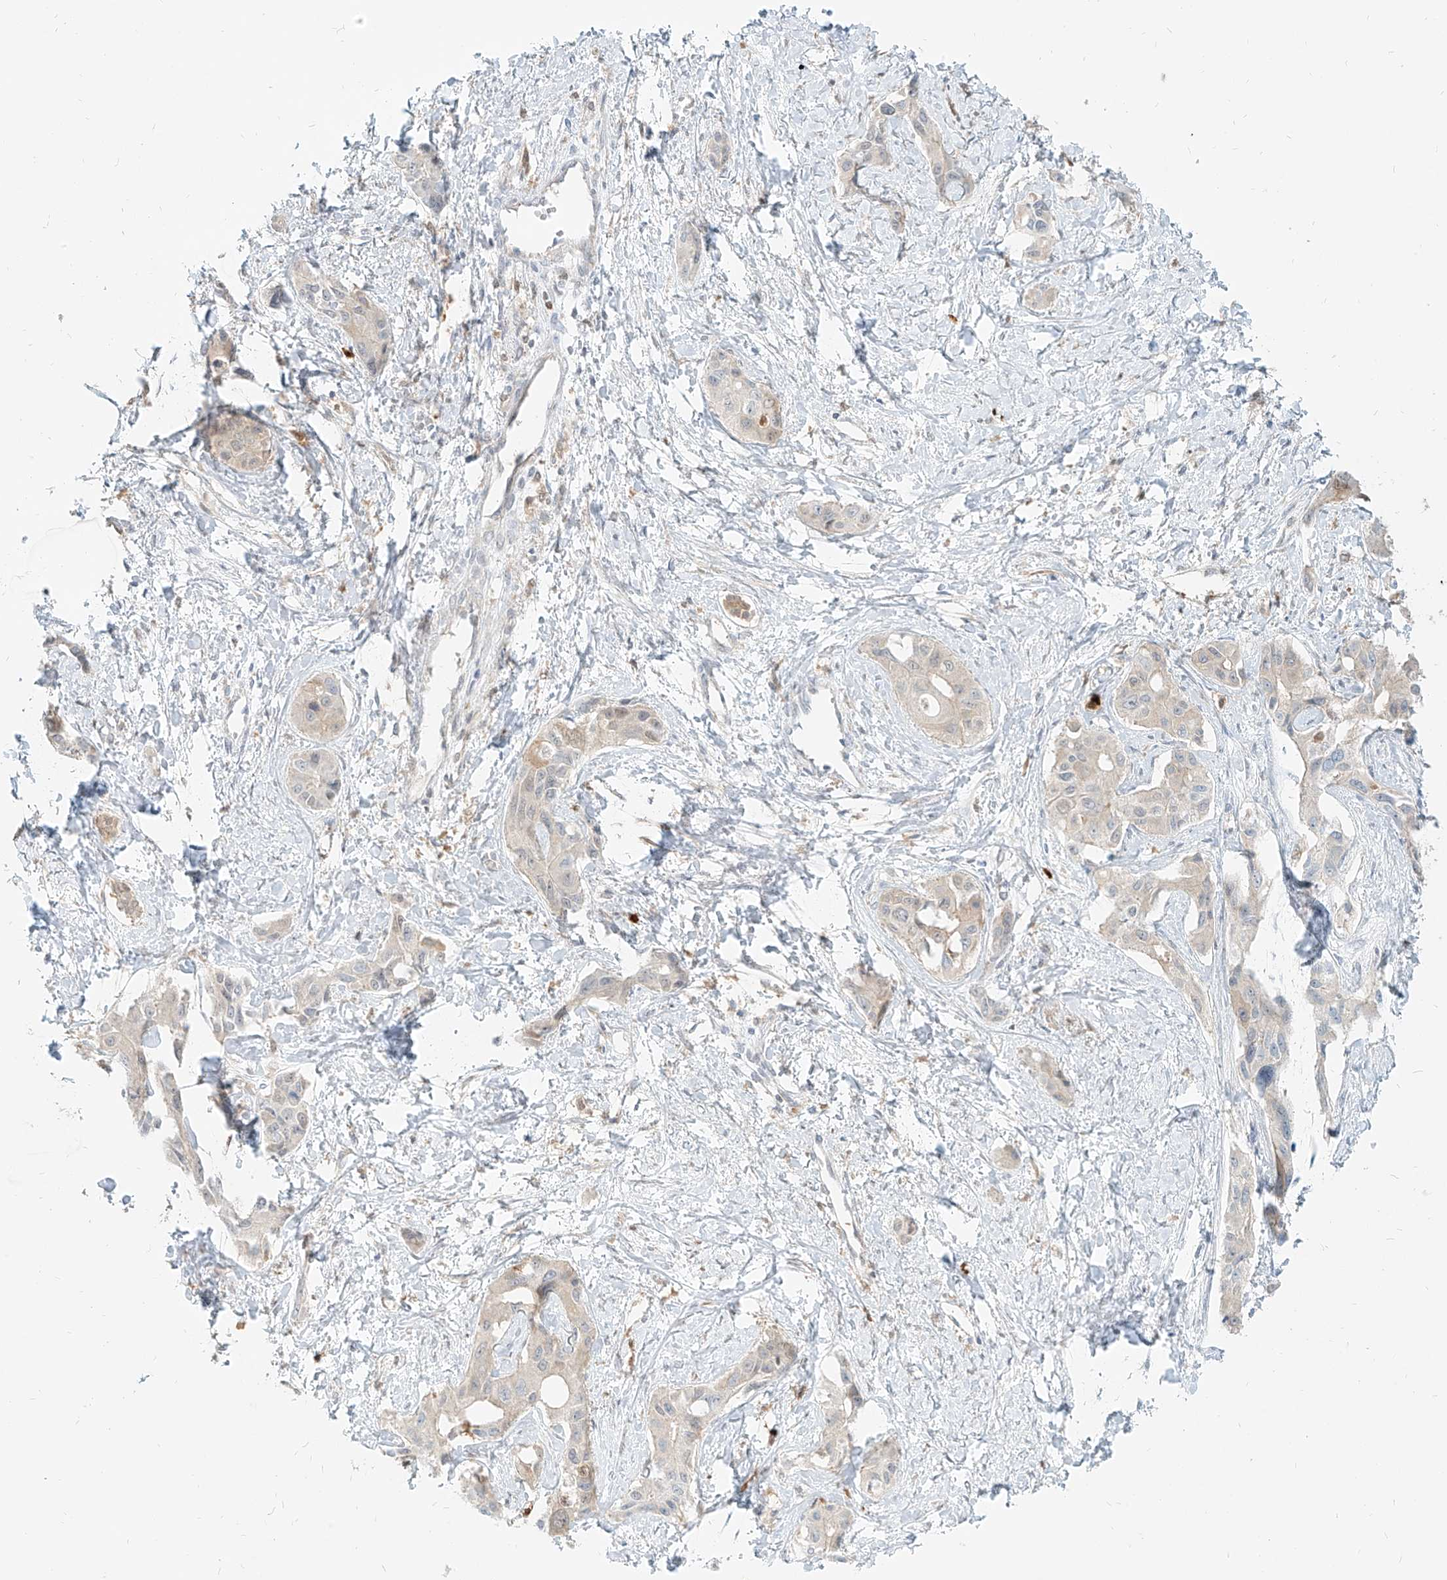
{"staining": {"intensity": "weak", "quantity": "<25%", "location": "cytoplasmic/membranous"}, "tissue": "liver cancer", "cell_type": "Tumor cells", "image_type": "cancer", "snomed": [{"axis": "morphology", "description": "Cholangiocarcinoma"}, {"axis": "topography", "description": "Liver"}], "caption": "Protein analysis of liver cholangiocarcinoma demonstrates no significant staining in tumor cells. (Stains: DAB (3,3'-diaminobenzidine) IHC with hematoxylin counter stain, Microscopy: brightfield microscopy at high magnification).", "gene": "PGD", "patient": {"sex": "male", "age": 59}}